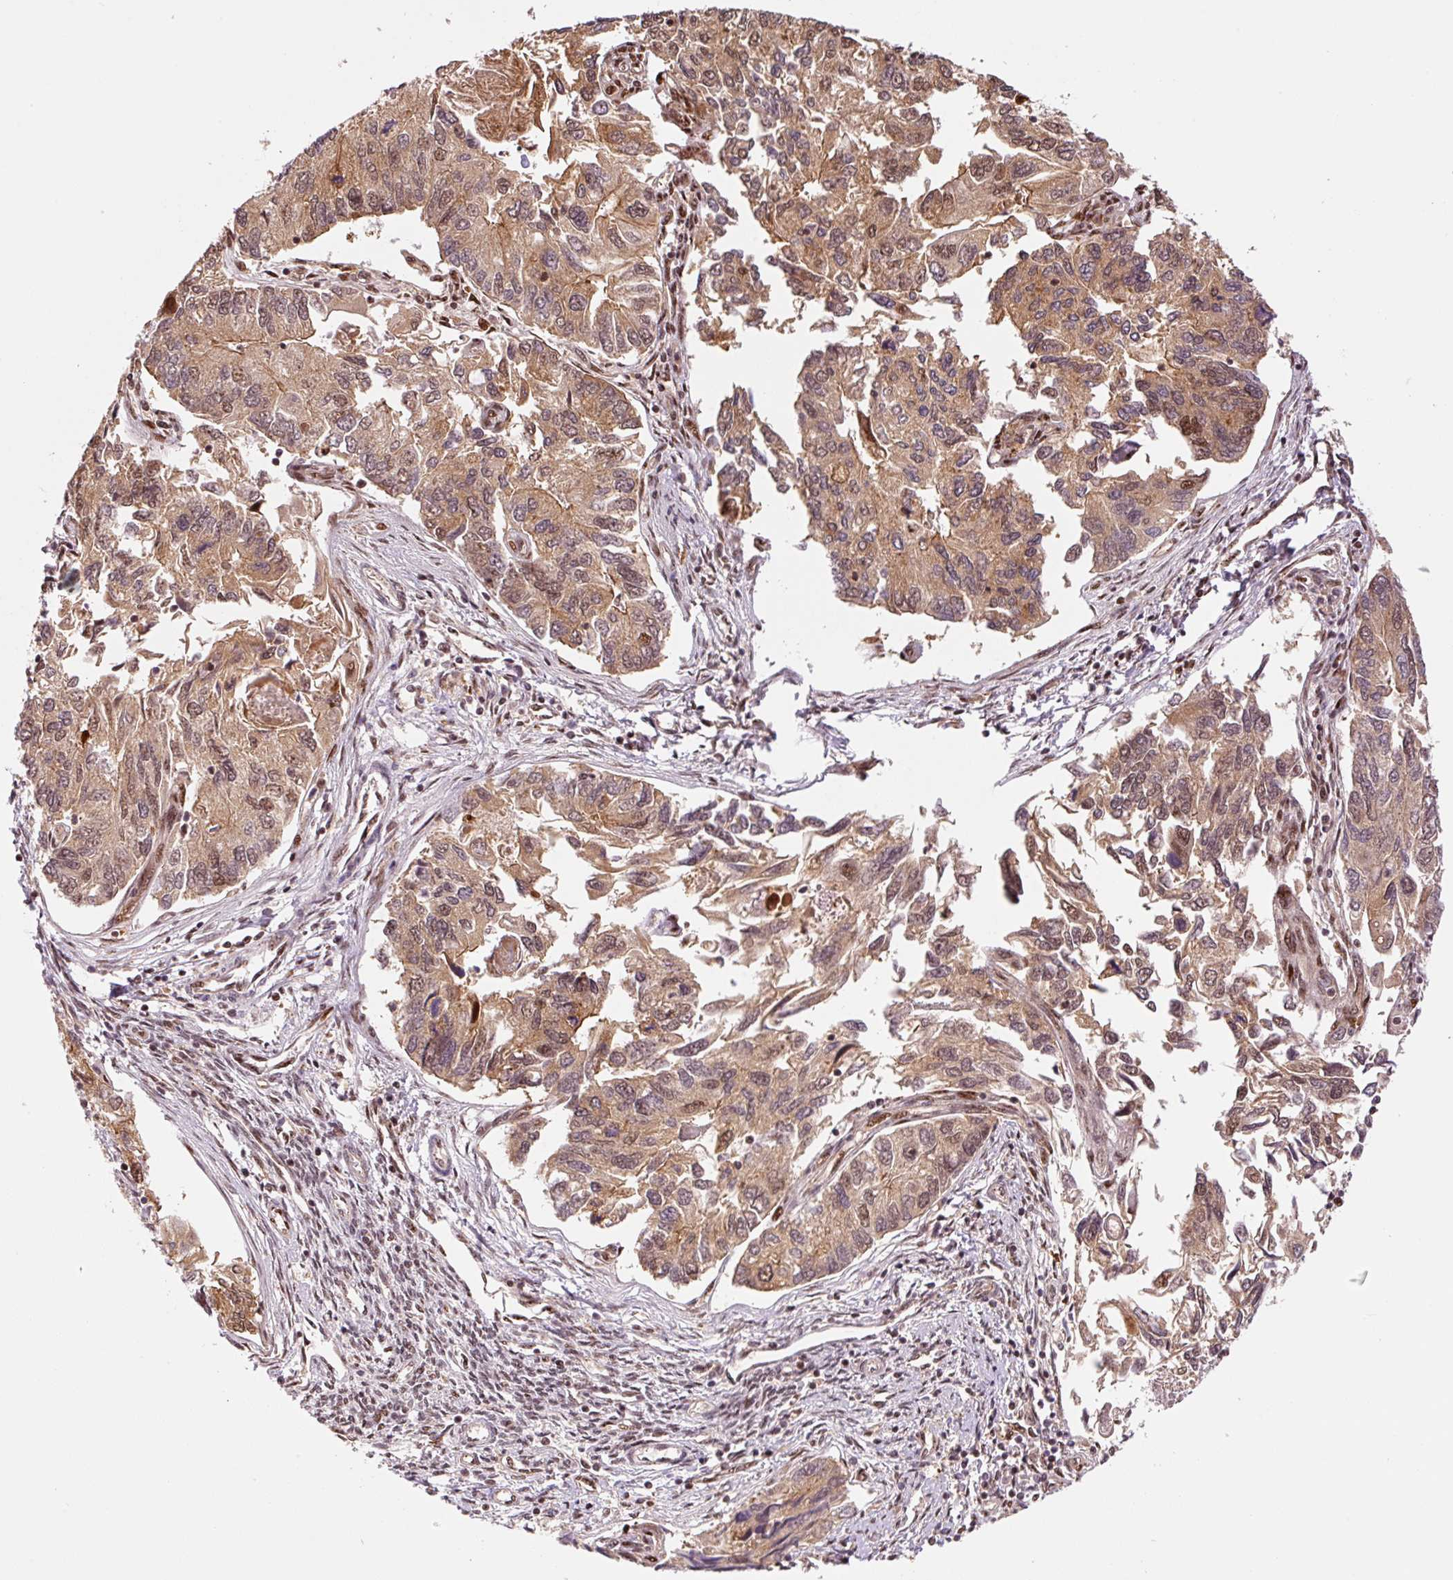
{"staining": {"intensity": "strong", "quantity": ">75%", "location": "cytoplasmic/membranous,nuclear"}, "tissue": "endometrial cancer", "cell_type": "Tumor cells", "image_type": "cancer", "snomed": [{"axis": "morphology", "description": "Carcinoma, NOS"}, {"axis": "topography", "description": "Uterus"}], "caption": "Strong cytoplasmic/membranous and nuclear protein positivity is present in approximately >75% of tumor cells in carcinoma (endometrial).", "gene": "GPR139", "patient": {"sex": "female", "age": 76}}